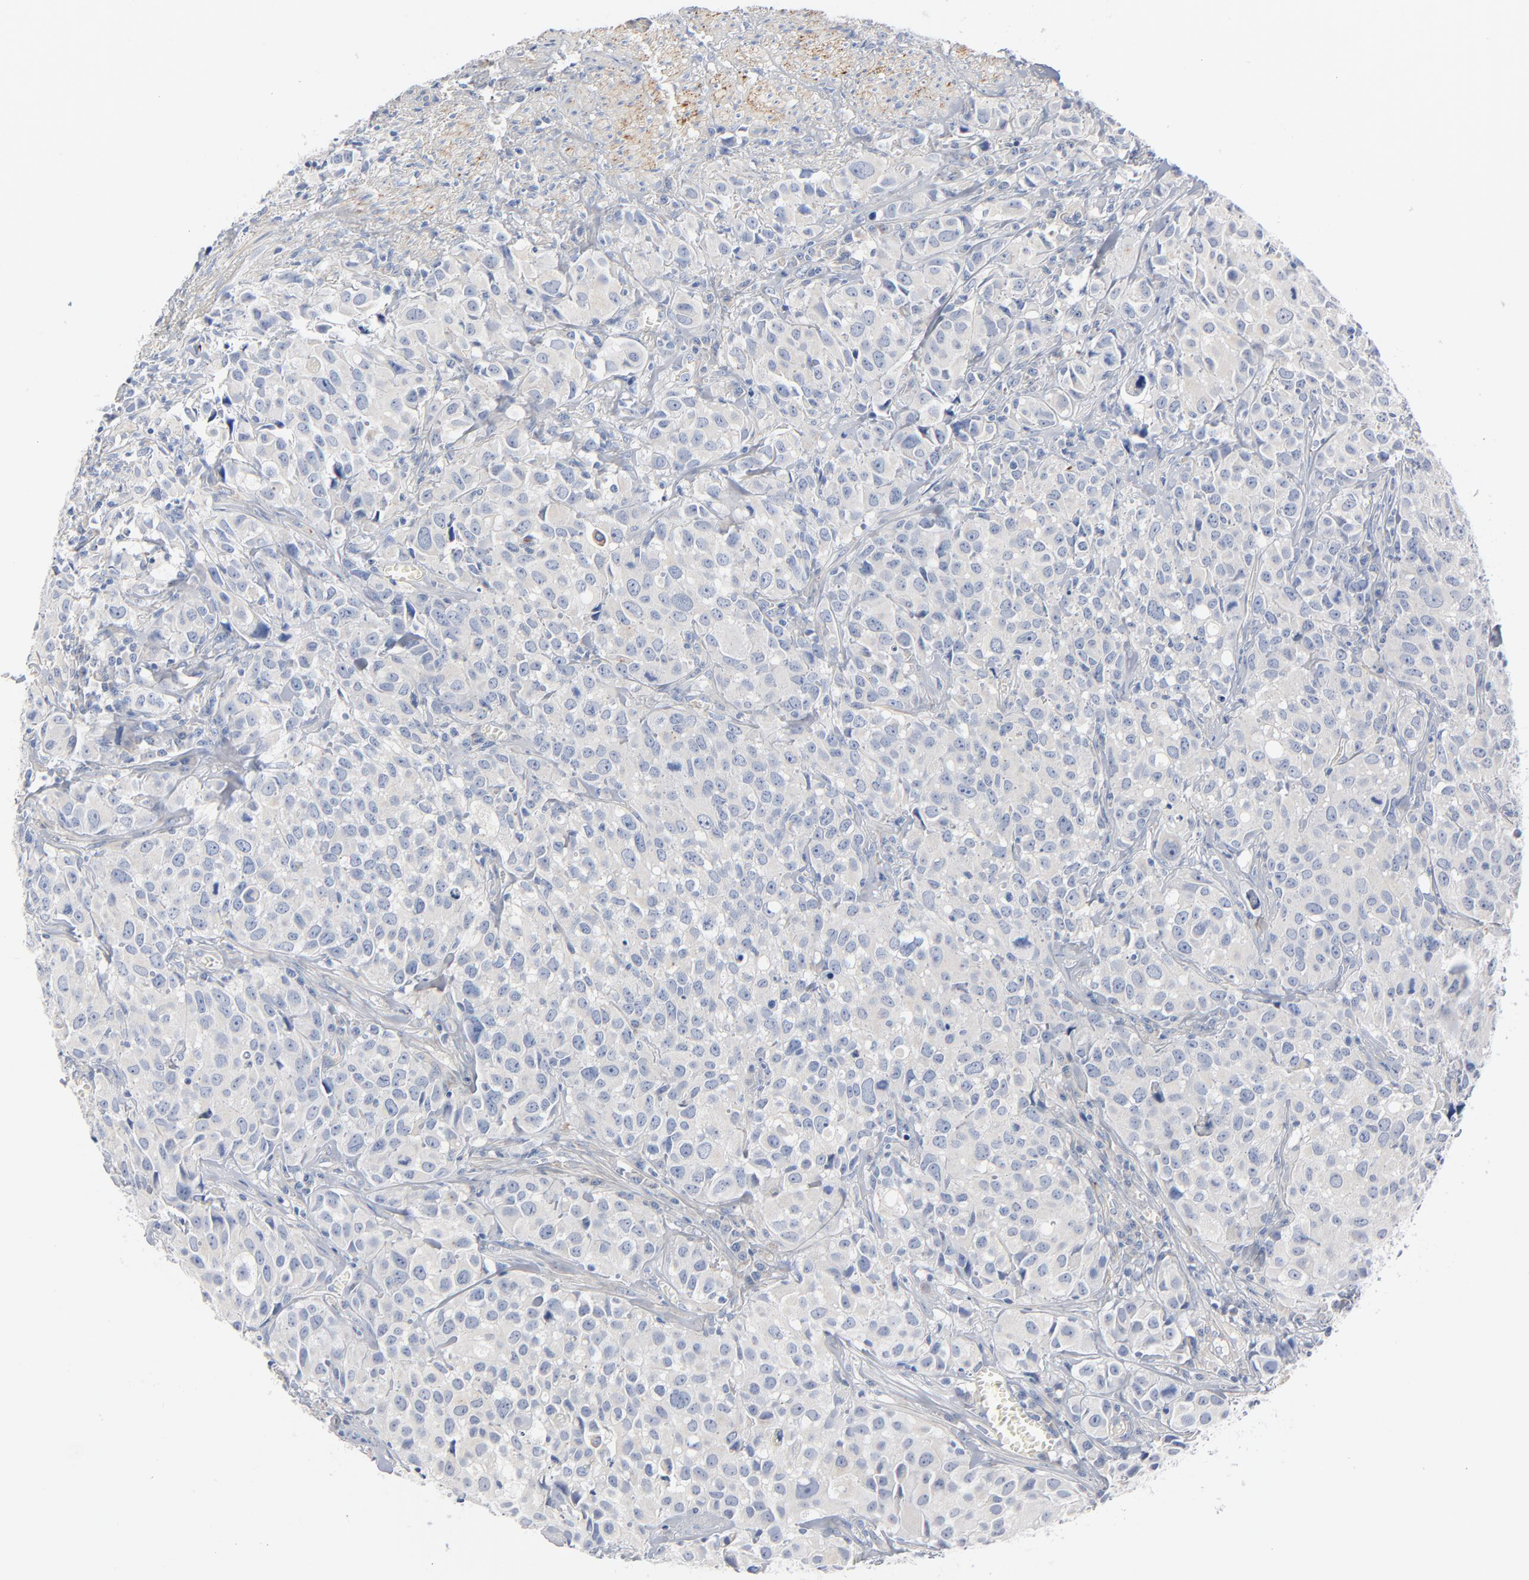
{"staining": {"intensity": "negative", "quantity": "none", "location": "none"}, "tissue": "urothelial cancer", "cell_type": "Tumor cells", "image_type": "cancer", "snomed": [{"axis": "morphology", "description": "Urothelial carcinoma, High grade"}, {"axis": "topography", "description": "Urinary bladder"}], "caption": "A micrograph of high-grade urothelial carcinoma stained for a protein reveals no brown staining in tumor cells.", "gene": "IFT43", "patient": {"sex": "female", "age": 75}}